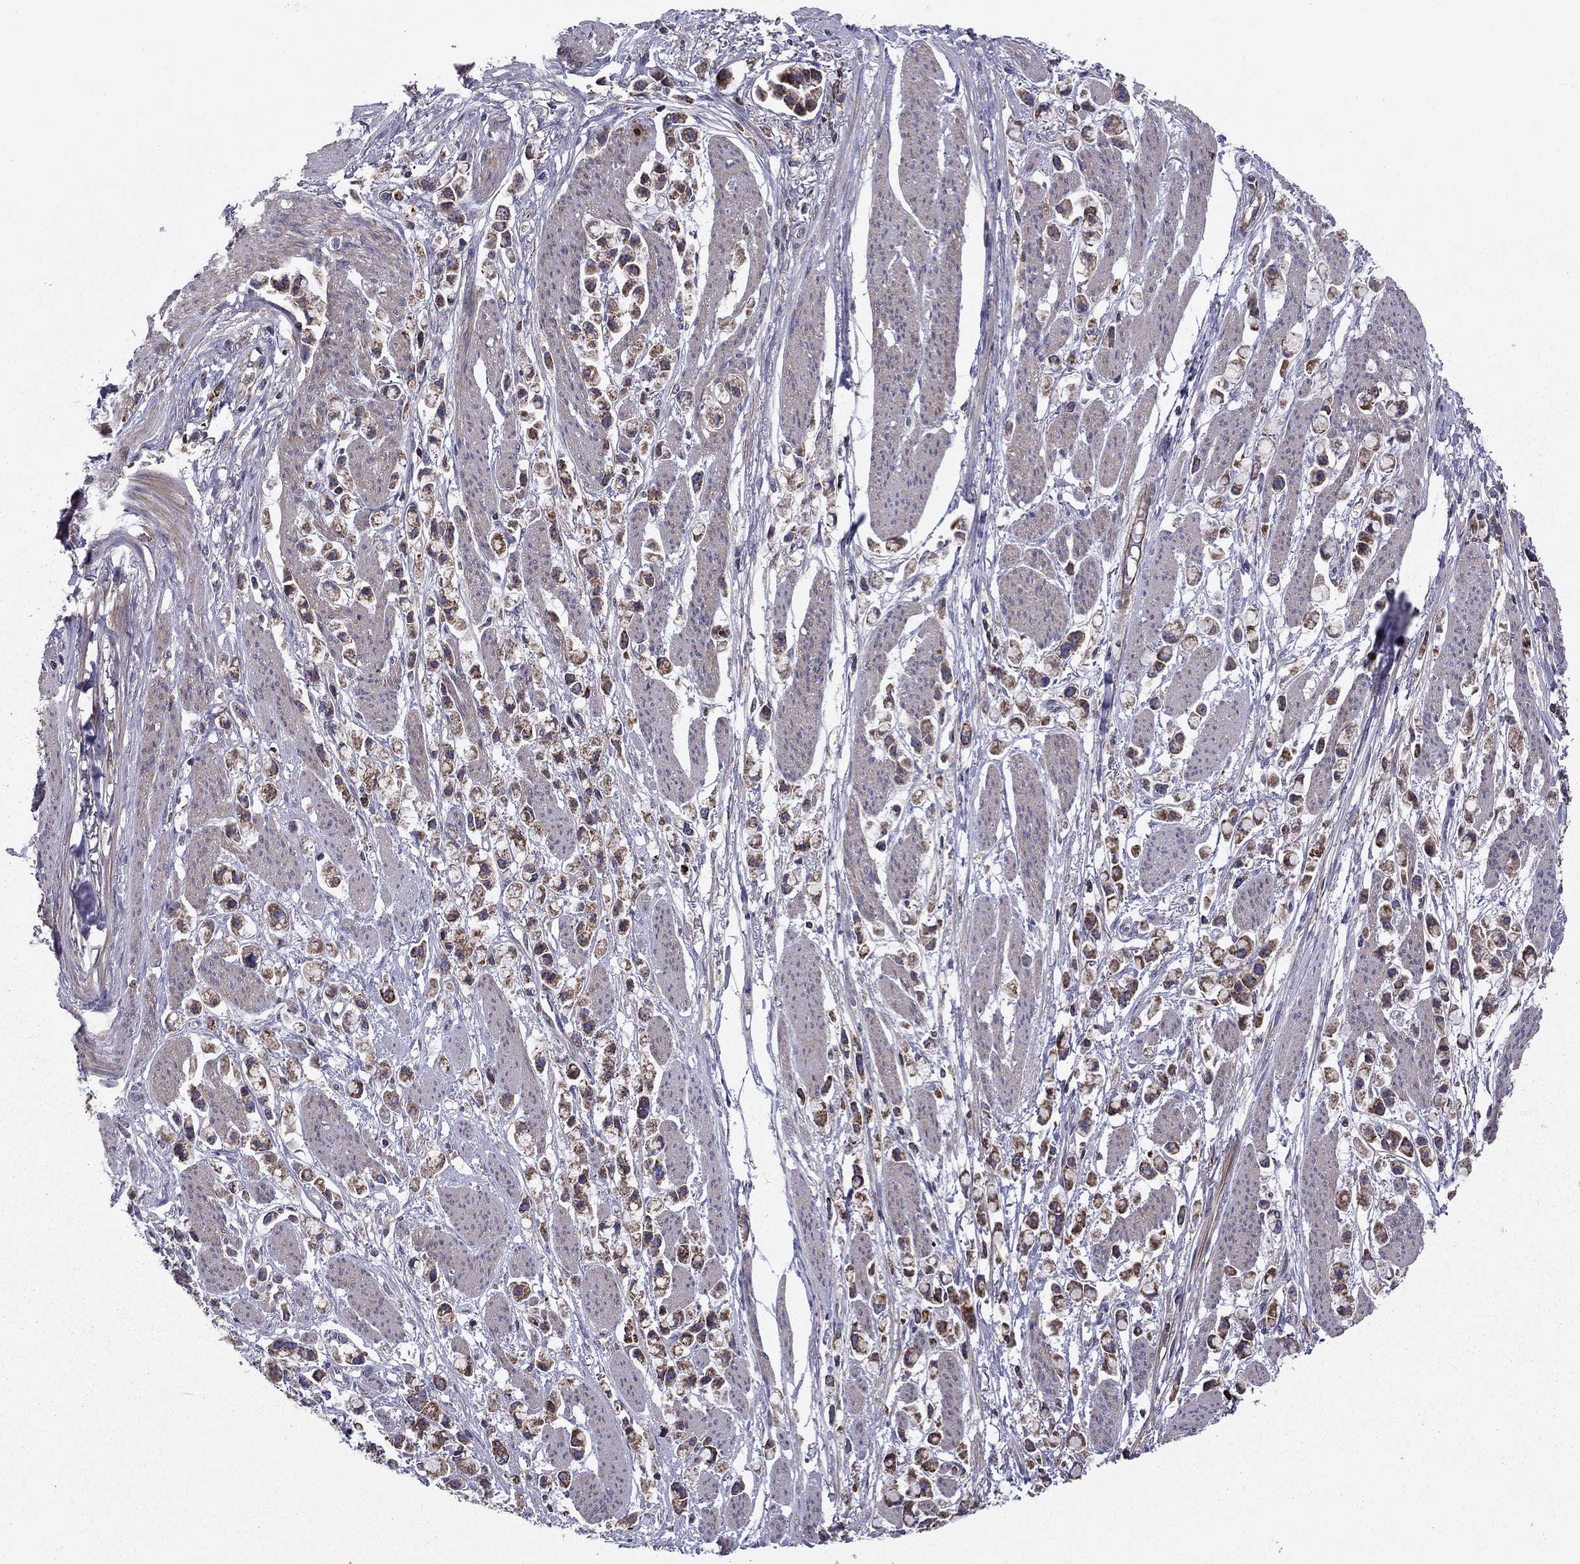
{"staining": {"intensity": "strong", "quantity": "25%-75%", "location": "cytoplasmic/membranous"}, "tissue": "stomach cancer", "cell_type": "Tumor cells", "image_type": "cancer", "snomed": [{"axis": "morphology", "description": "Adenocarcinoma, NOS"}, {"axis": "topography", "description": "Stomach"}], "caption": "The photomicrograph demonstrates immunohistochemical staining of stomach cancer (adenocarcinoma). There is strong cytoplasmic/membranous staining is appreciated in about 25%-75% of tumor cells.", "gene": "ALG6", "patient": {"sex": "female", "age": 81}}